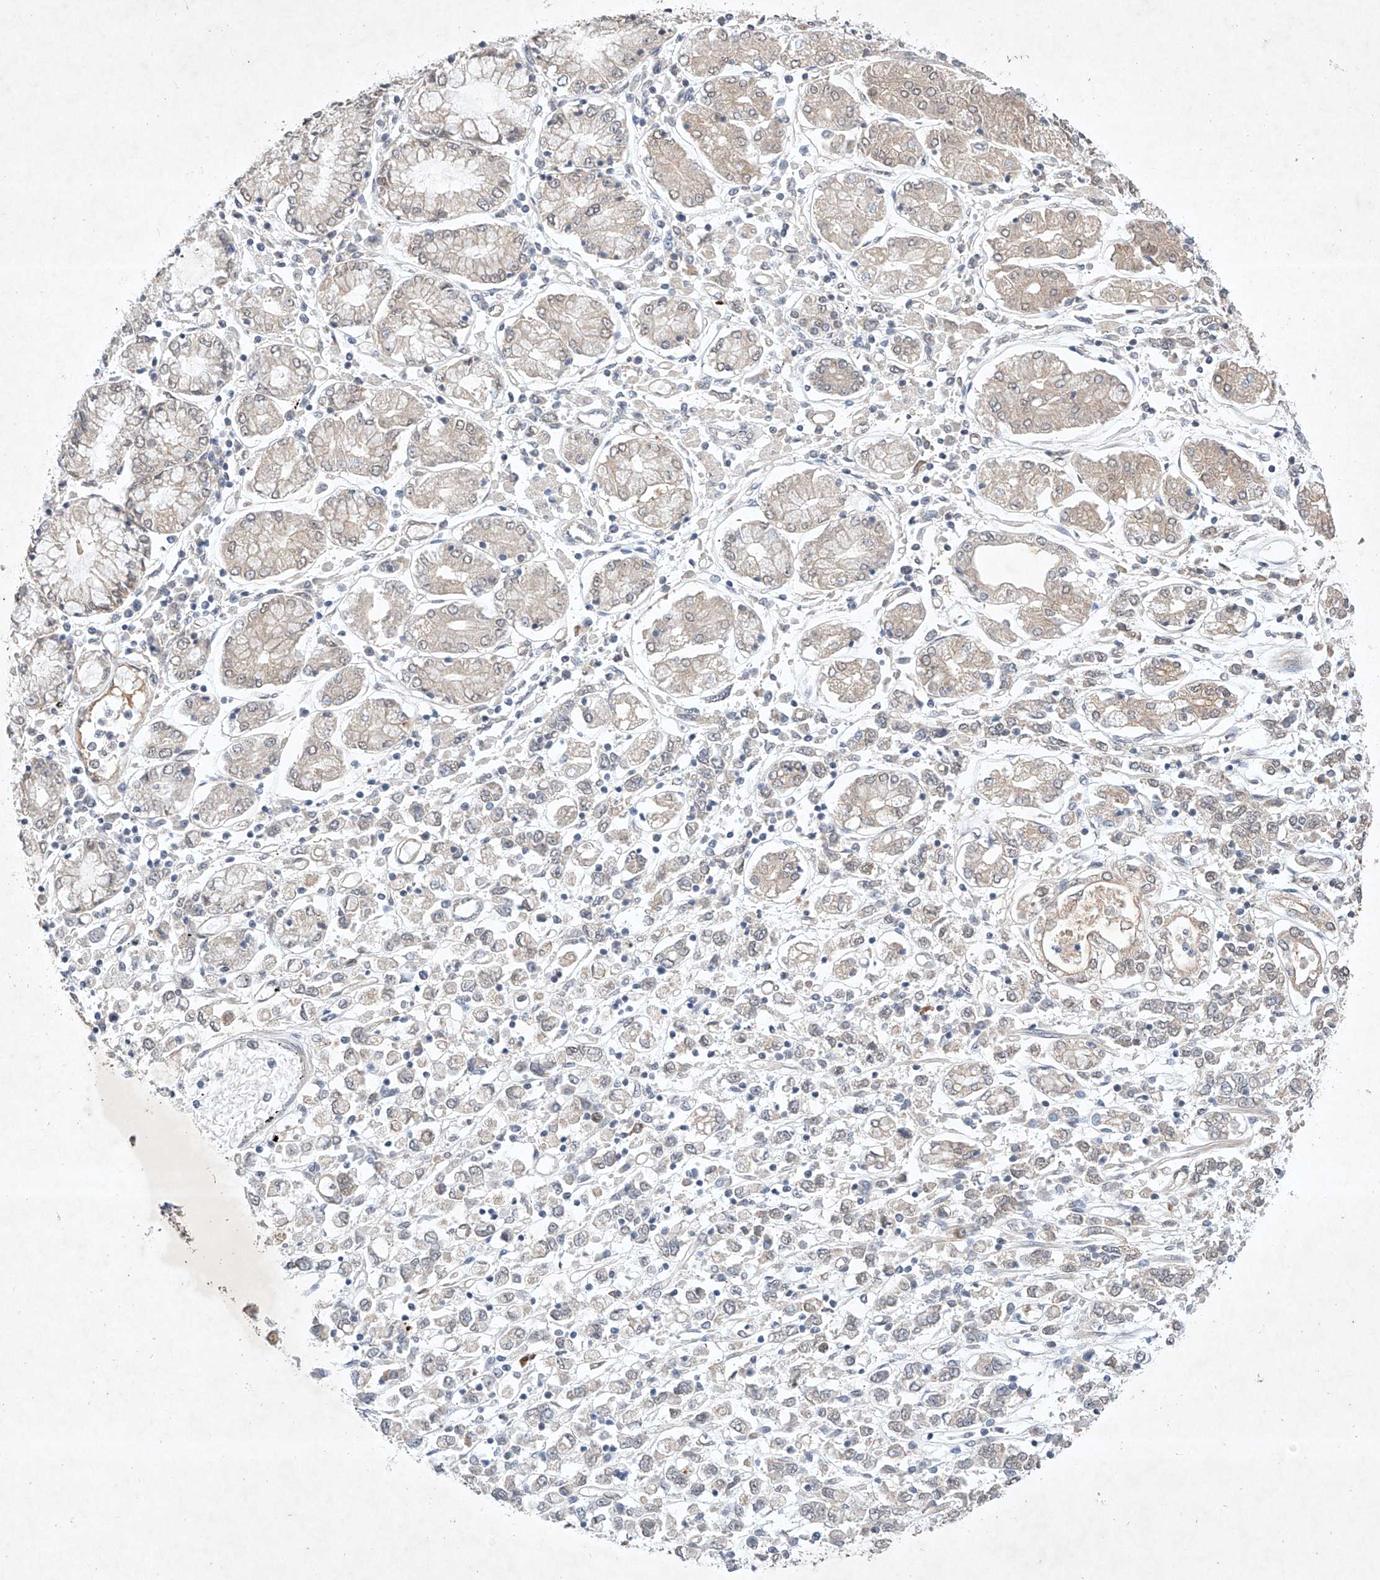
{"staining": {"intensity": "negative", "quantity": "none", "location": "none"}, "tissue": "stomach cancer", "cell_type": "Tumor cells", "image_type": "cancer", "snomed": [{"axis": "morphology", "description": "Adenocarcinoma, NOS"}, {"axis": "topography", "description": "Stomach"}], "caption": "This photomicrograph is of adenocarcinoma (stomach) stained with immunohistochemistry (IHC) to label a protein in brown with the nuclei are counter-stained blue. There is no staining in tumor cells.", "gene": "ZNF124", "patient": {"sex": "female", "age": 76}}